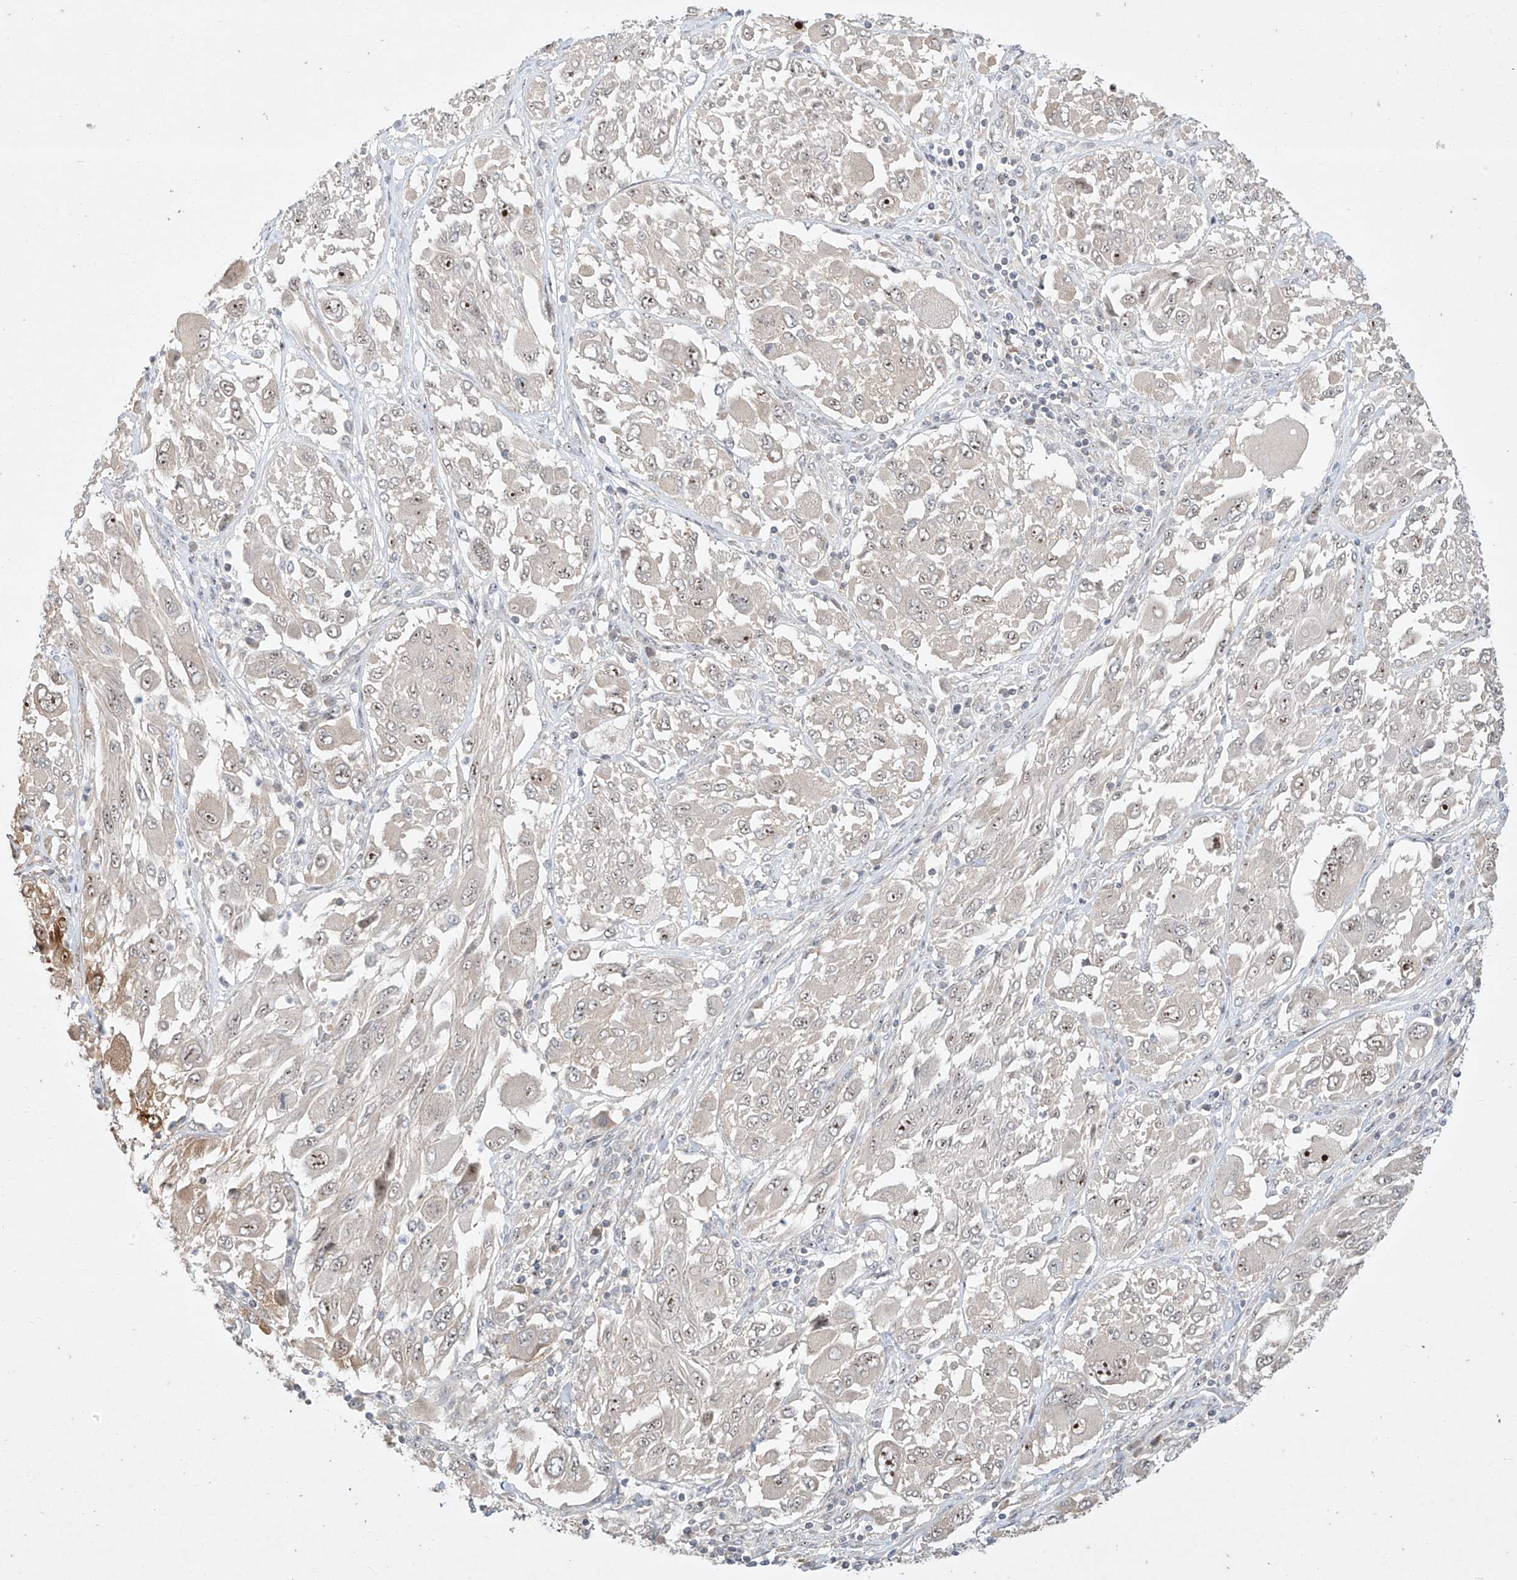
{"staining": {"intensity": "moderate", "quantity": "<25%", "location": "nuclear"}, "tissue": "melanoma", "cell_type": "Tumor cells", "image_type": "cancer", "snomed": [{"axis": "morphology", "description": "Malignant melanoma, NOS"}, {"axis": "topography", "description": "Skin"}], "caption": "Malignant melanoma stained with a brown dye displays moderate nuclear positive positivity in approximately <25% of tumor cells.", "gene": "TASP1", "patient": {"sex": "female", "age": 91}}